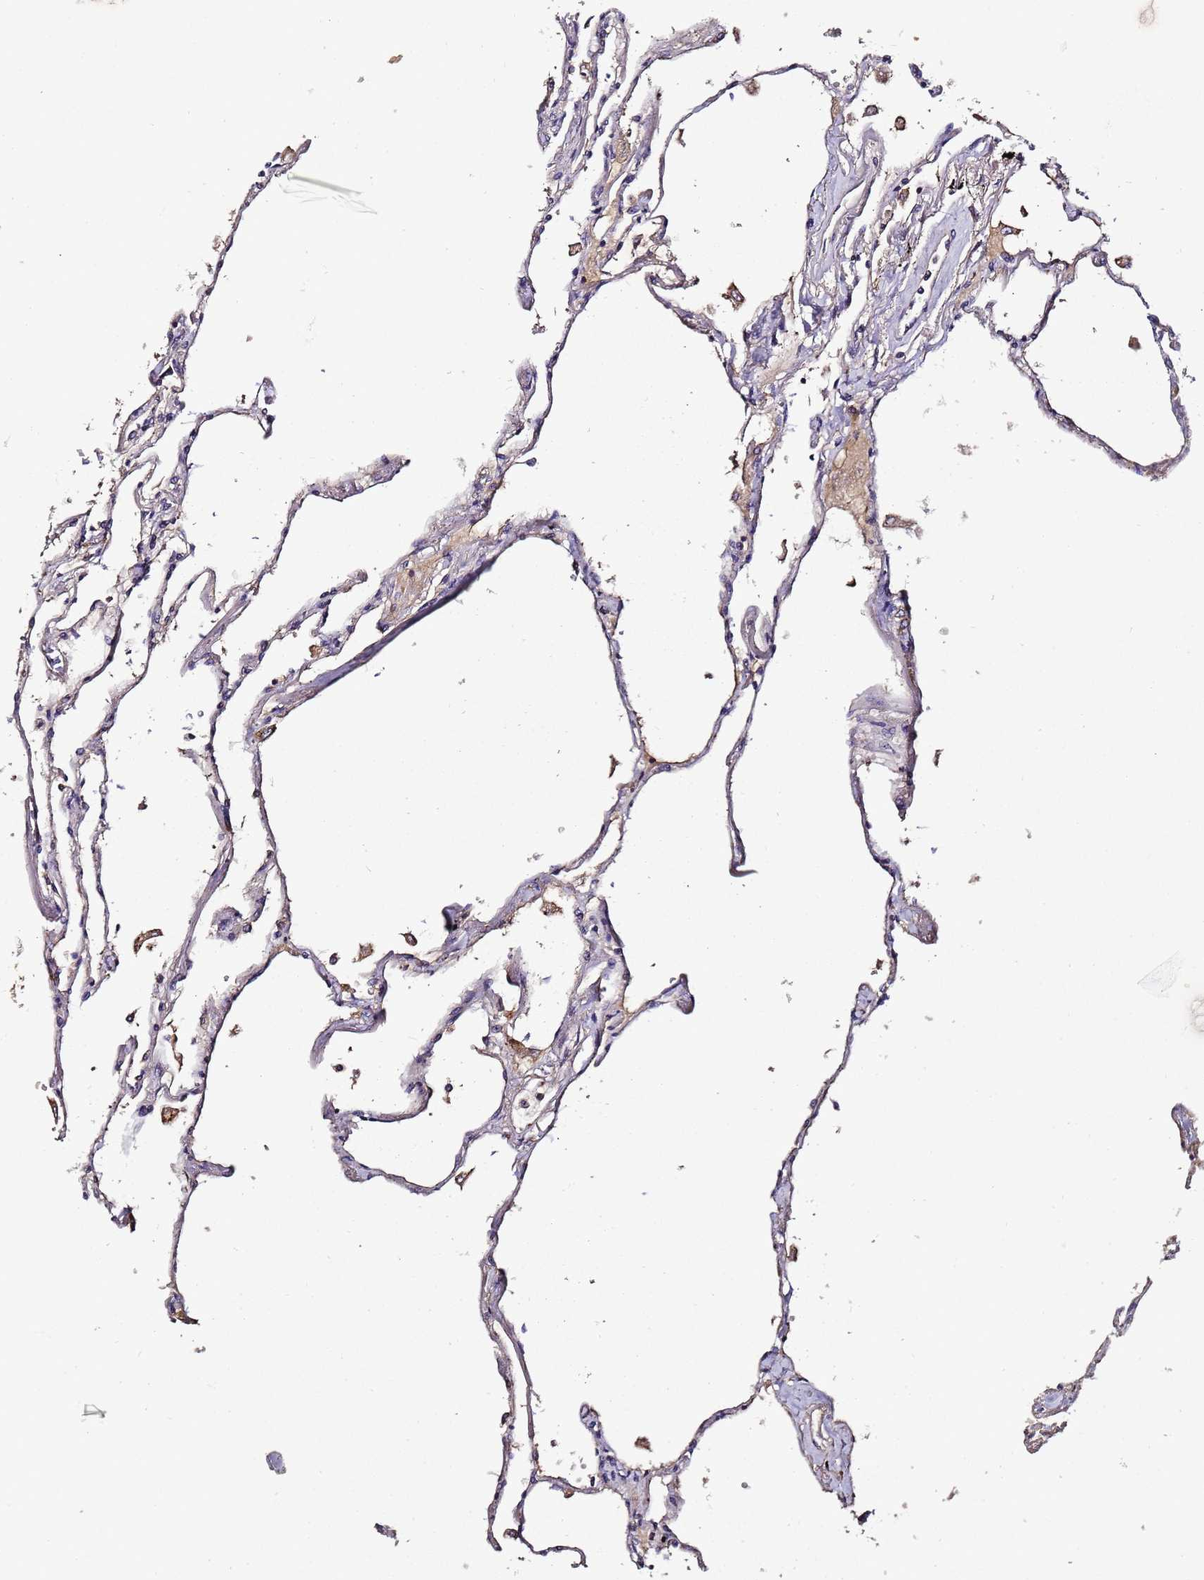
{"staining": {"intensity": "weak", "quantity": "<25%", "location": "cytoplasmic/membranous"}, "tissue": "lung", "cell_type": "Alveolar cells", "image_type": "normal", "snomed": [{"axis": "morphology", "description": "Normal tissue, NOS"}, {"axis": "topography", "description": "Lung"}], "caption": "IHC of normal human lung exhibits no staining in alveolar cells.", "gene": "LGI4", "patient": {"sex": "female", "age": 67}}